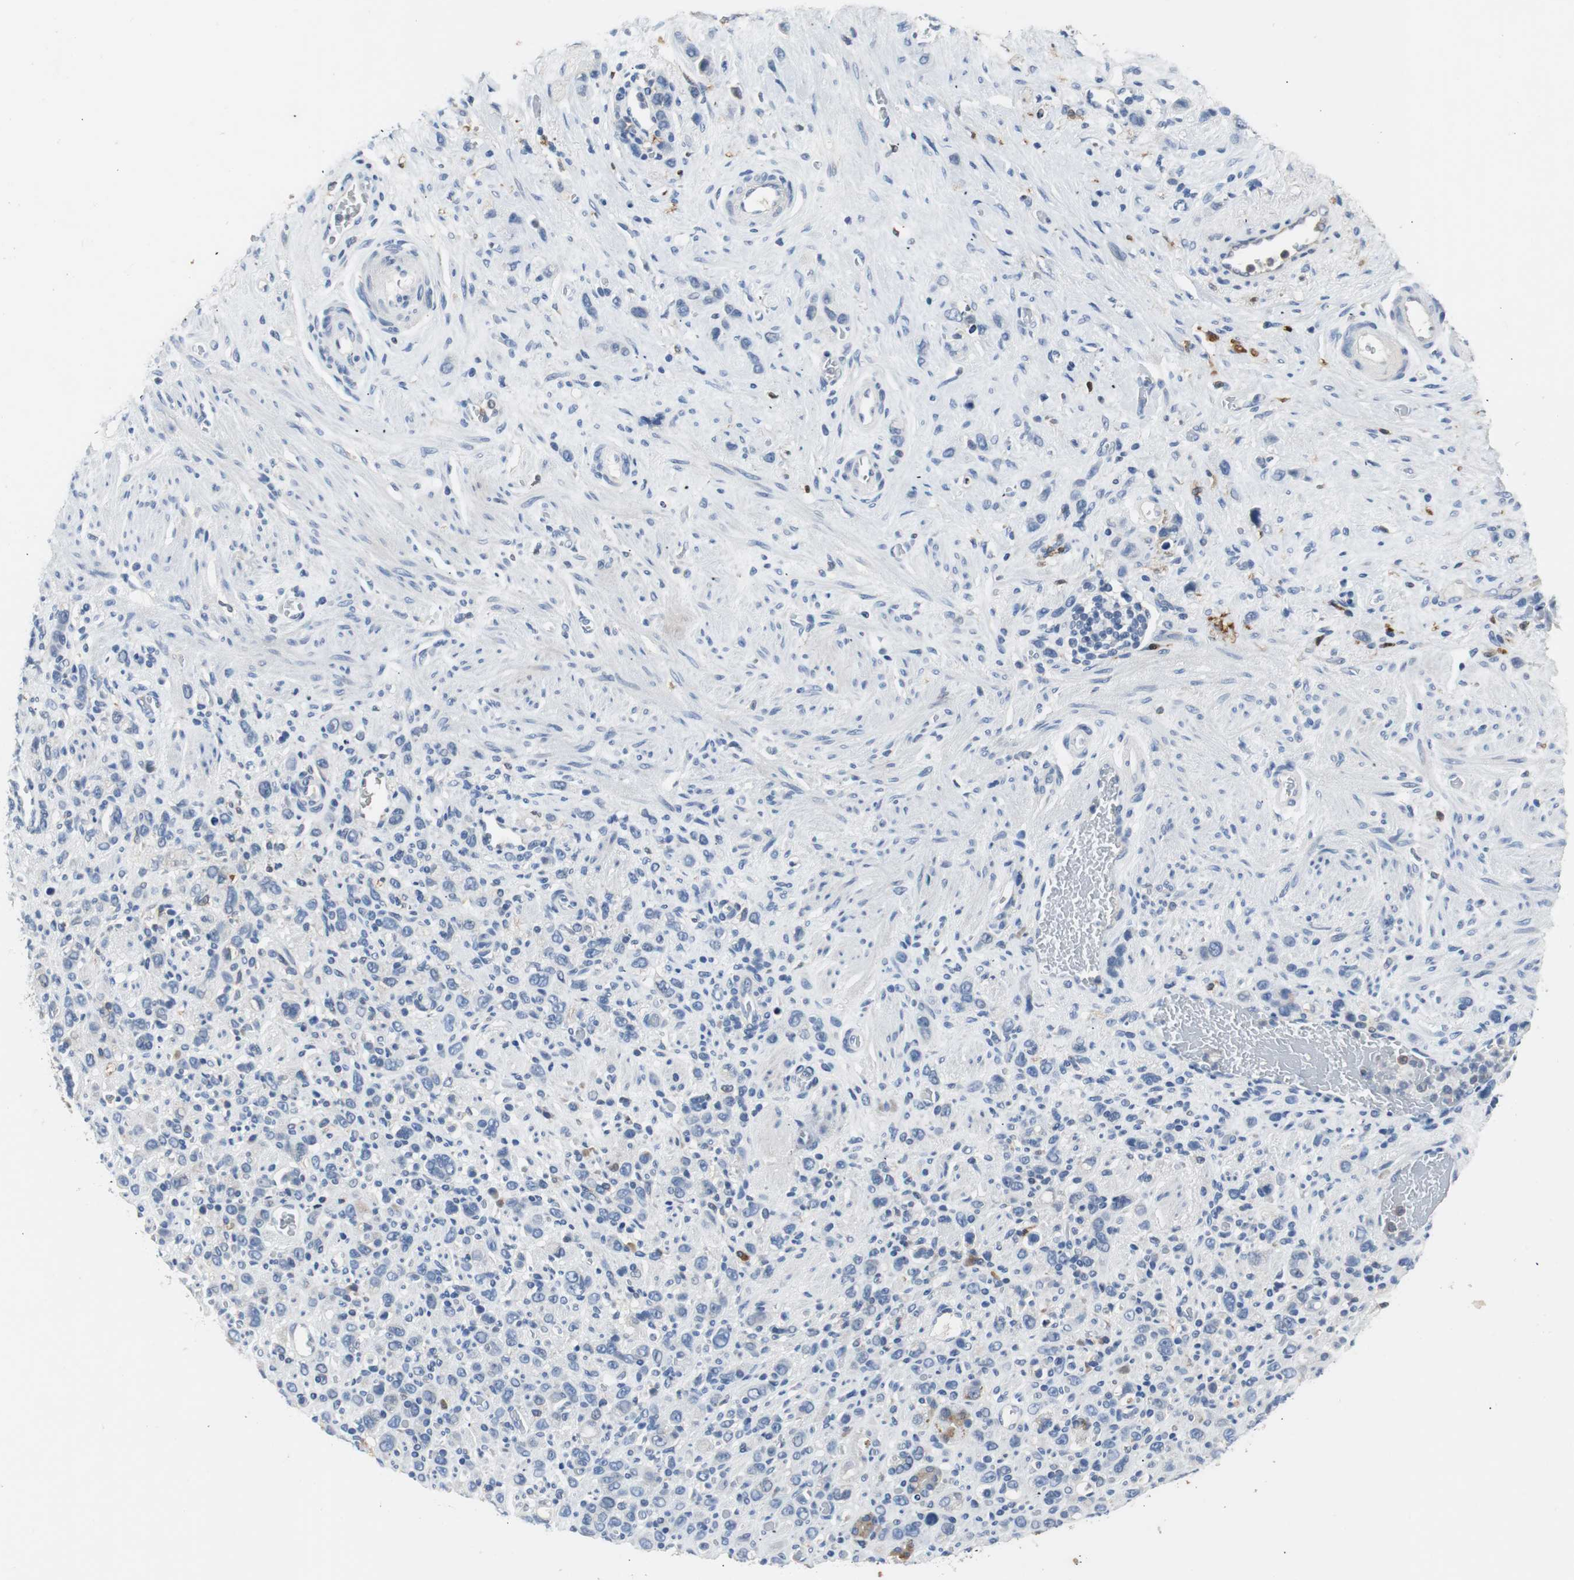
{"staining": {"intensity": "negative", "quantity": "none", "location": "none"}, "tissue": "stomach cancer", "cell_type": "Tumor cells", "image_type": "cancer", "snomed": [{"axis": "morphology", "description": "Normal tissue, NOS"}, {"axis": "morphology", "description": "Adenocarcinoma, NOS"}, {"axis": "morphology", "description": "Adenocarcinoma, High grade"}, {"axis": "topography", "description": "Stomach, upper"}, {"axis": "topography", "description": "Stomach"}], "caption": "Tumor cells are negative for brown protein staining in stomach high-grade adenocarcinoma.", "gene": "PI15", "patient": {"sex": "female", "age": 65}}